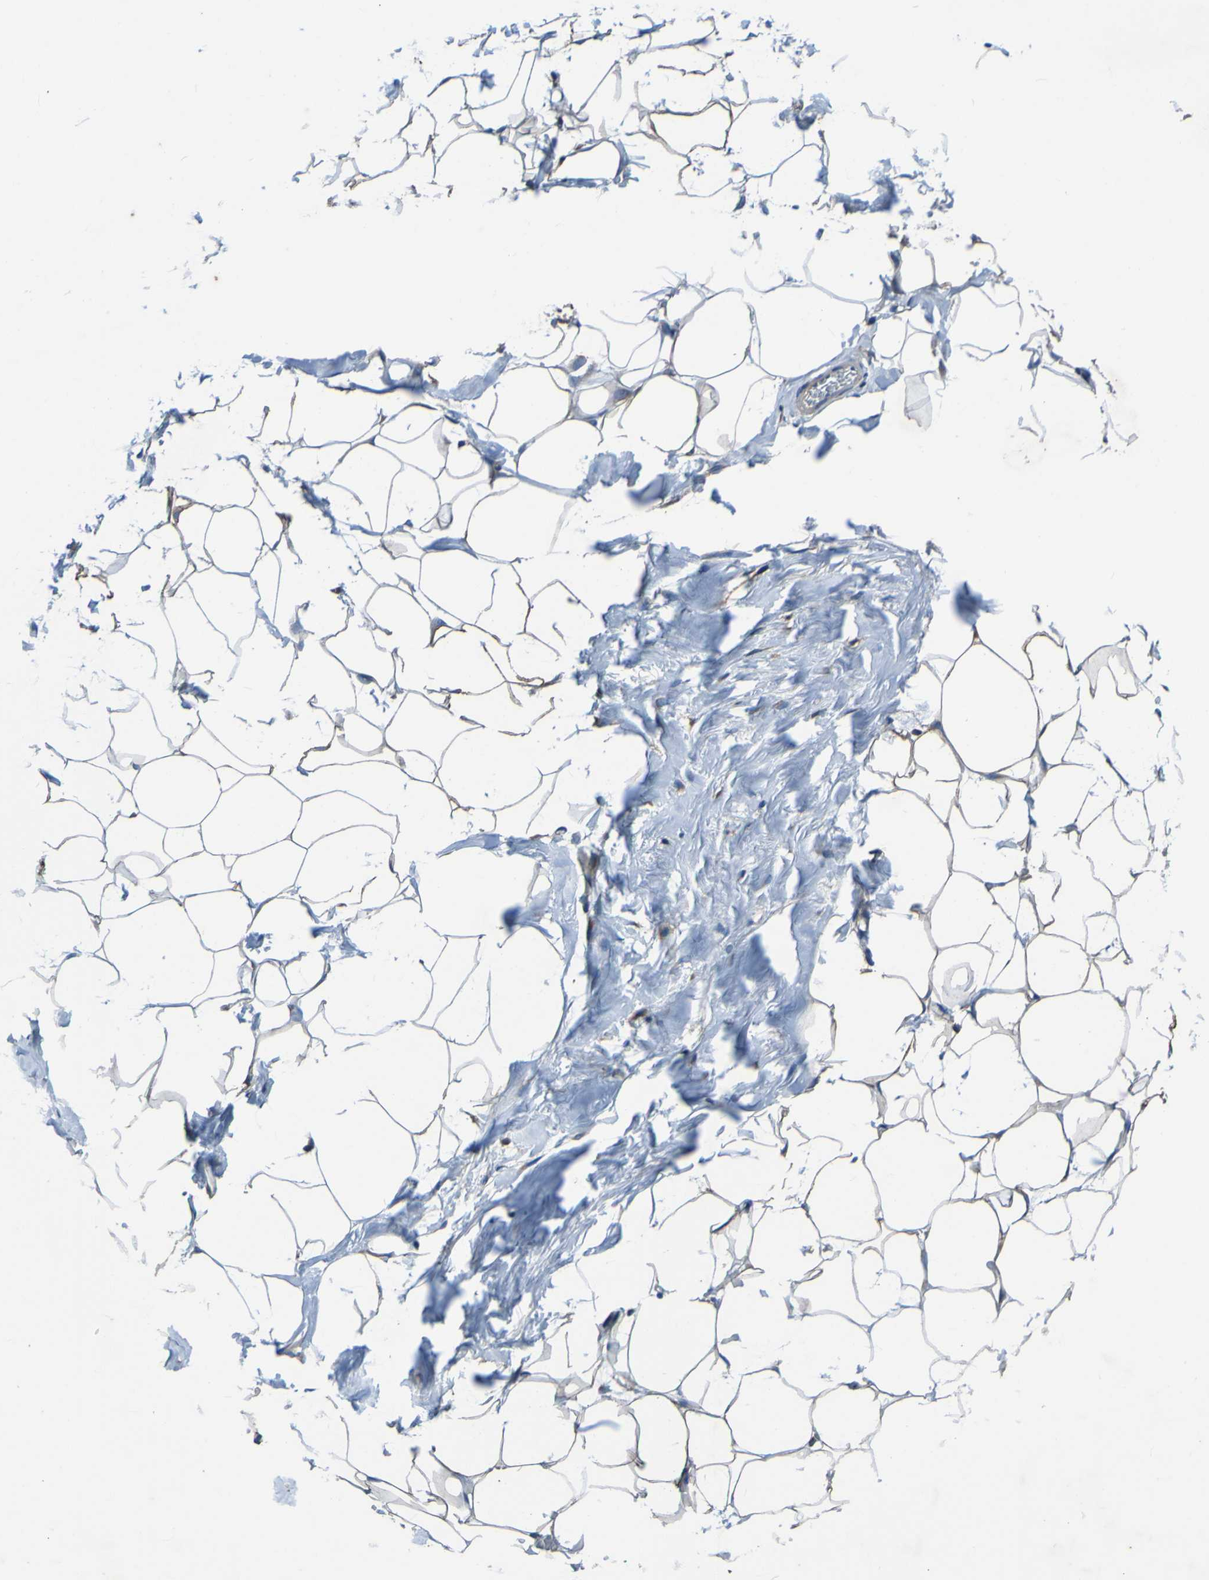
{"staining": {"intensity": "weak", "quantity": ">75%", "location": "cytoplasmic/membranous"}, "tissue": "adipose tissue", "cell_type": "Adipocytes", "image_type": "normal", "snomed": [{"axis": "morphology", "description": "Normal tissue, NOS"}, {"axis": "topography", "description": "Breast"}, {"axis": "topography", "description": "Adipose tissue"}], "caption": "Protein expression analysis of benign adipose tissue demonstrates weak cytoplasmic/membranous positivity in about >75% of adipocytes.", "gene": "RAB5B", "patient": {"sex": "female", "age": 25}}